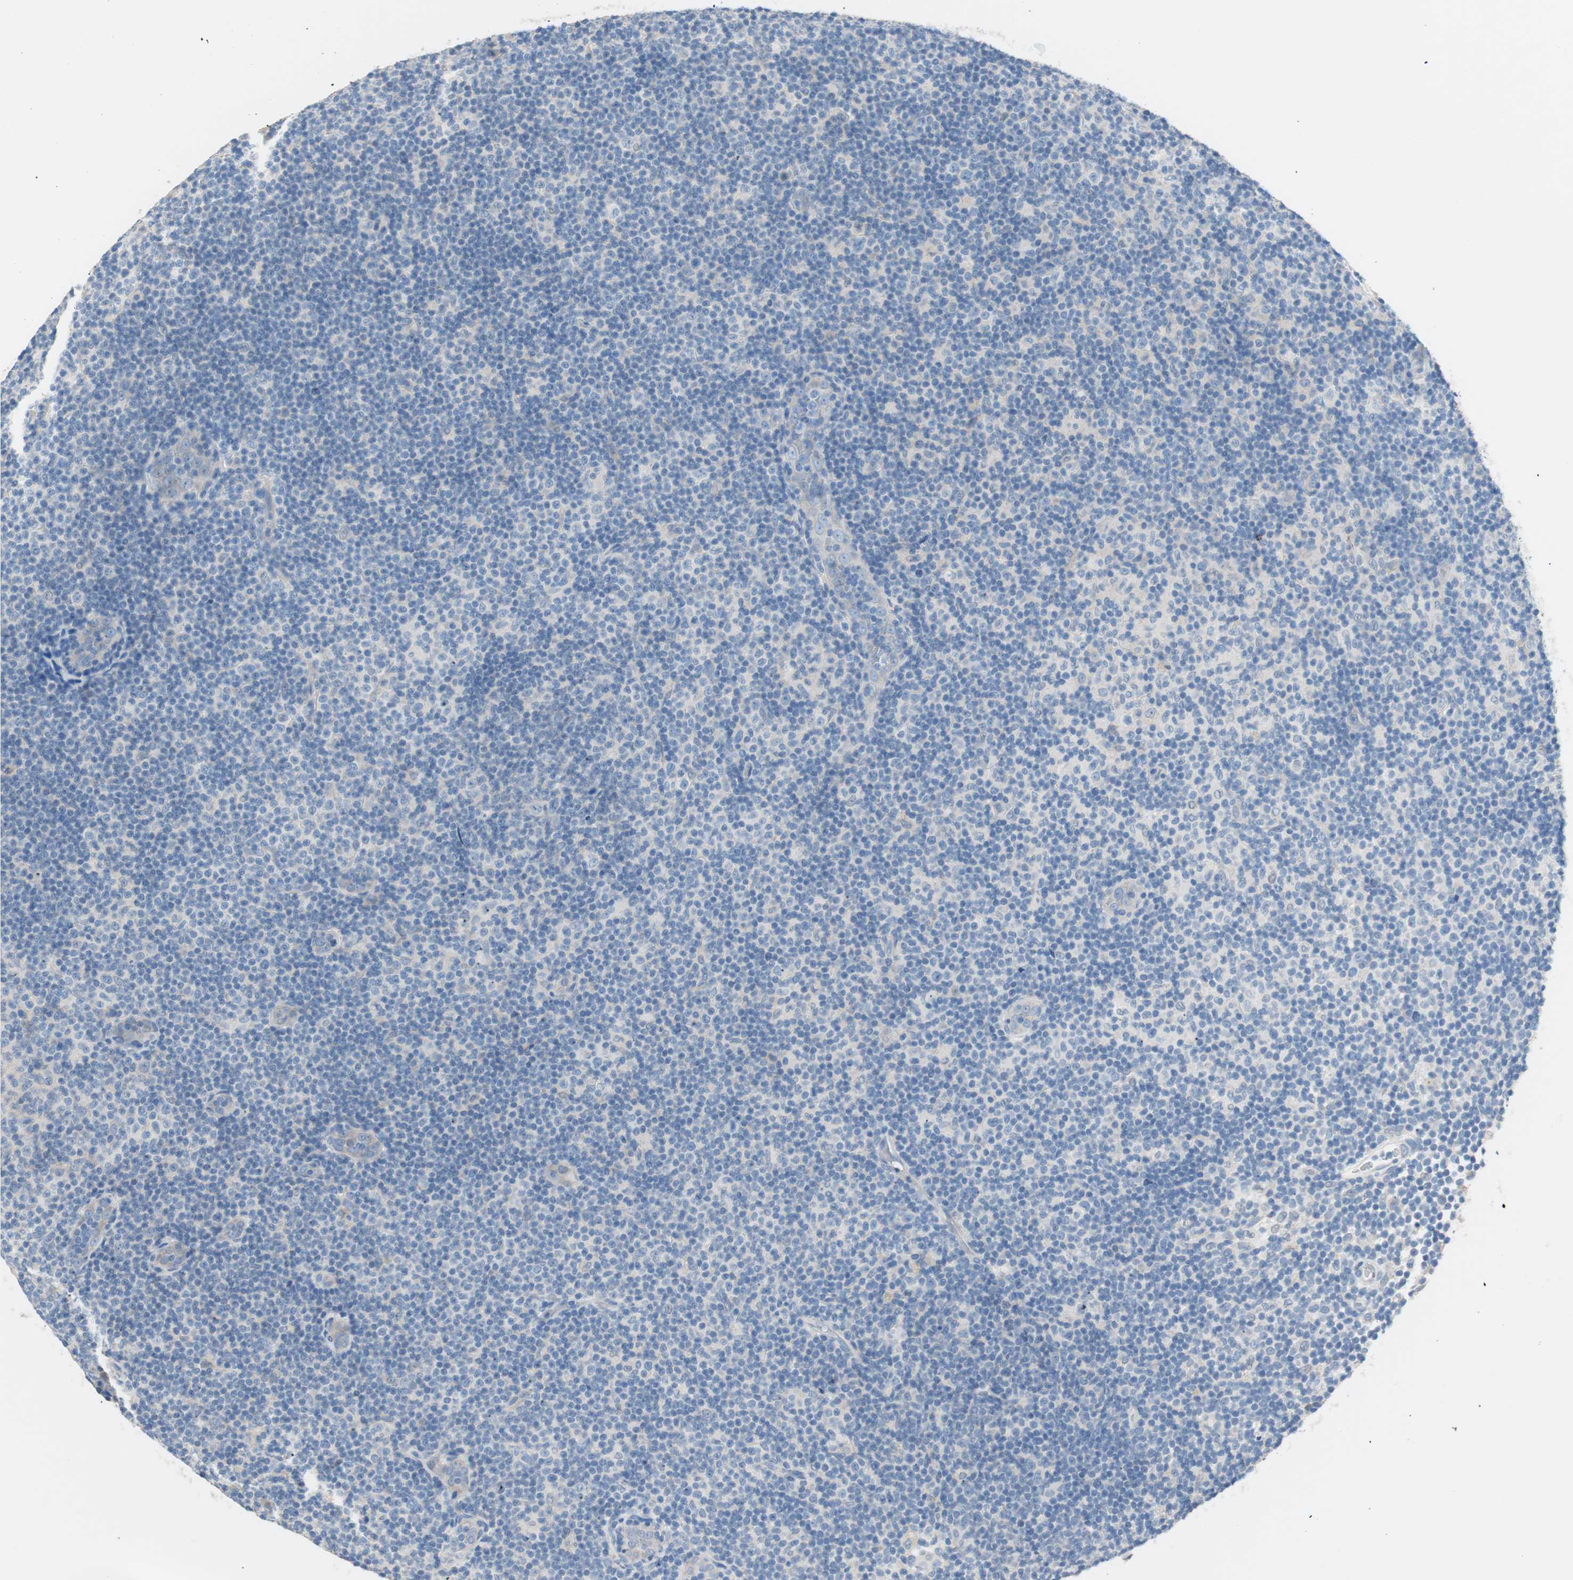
{"staining": {"intensity": "negative", "quantity": "none", "location": "none"}, "tissue": "lymphoma", "cell_type": "Tumor cells", "image_type": "cancer", "snomed": [{"axis": "morphology", "description": "Malignant lymphoma, non-Hodgkin's type, Low grade"}, {"axis": "topography", "description": "Lymph node"}], "caption": "Immunohistochemical staining of lymphoma shows no significant positivity in tumor cells.", "gene": "VIL1", "patient": {"sex": "male", "age": 83}}